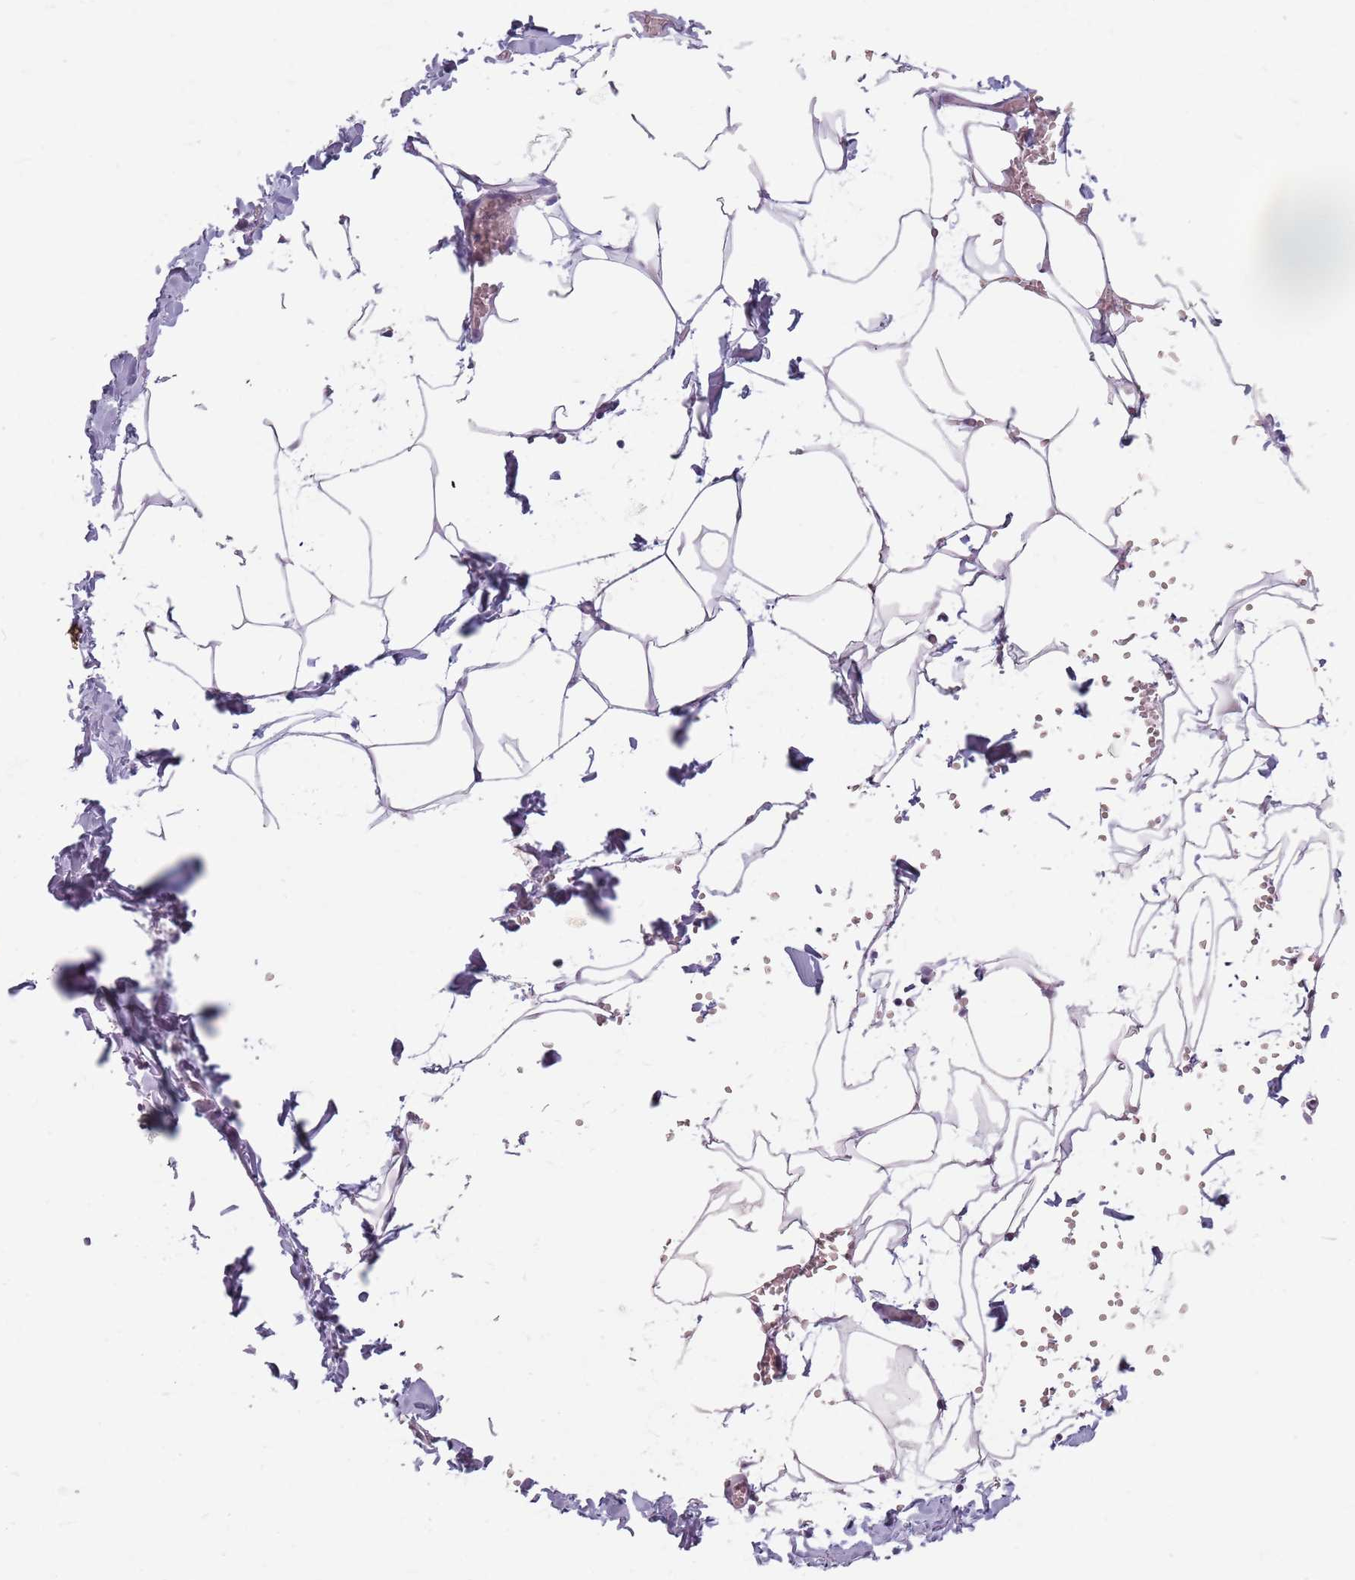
{"staining": {"intensity": "negative", "quantity": "none", "location": "none"}, "tissue": "adipose tissue", "cell_type": "Adipocytes", "image_type": "normal", "snomed": [{"axis": "morphology", "description": "Normal tissue, NOS"}, {"axis": "topography", "description": "Gallbladder"}, {"axis": "topography", "description": "Peripheral nerve tissue"}], "caption": "Immunohistochemistry (IHC) image of unremarkable human adipose tissue stained for a protein (brown), which exhibits no staining in adipocytes.", "gene": "CEP19", "patient": {"sex": "male", "age": 38}}